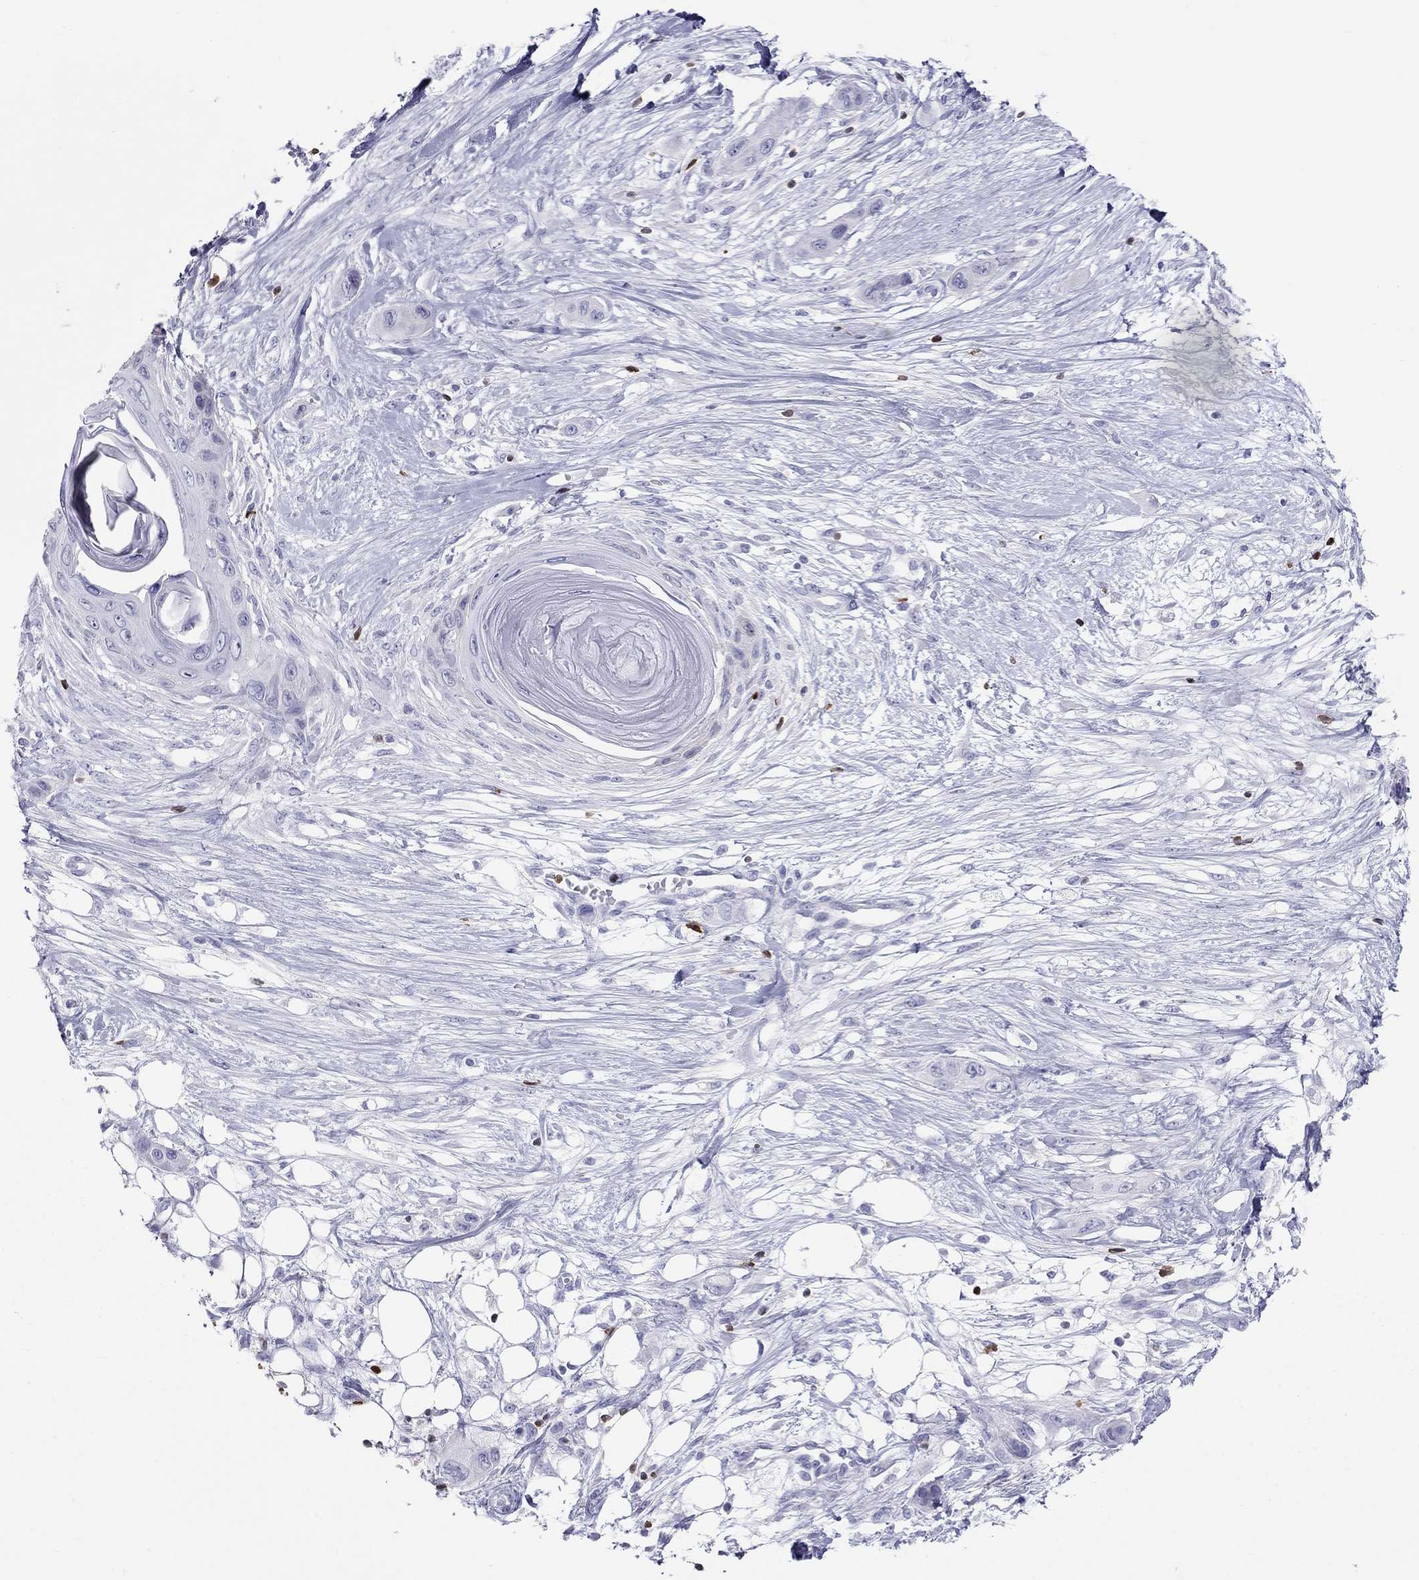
{"staining": {"intensity": "negative", "quantity": "none", "location": "none"}, "tissue": "skin cancer", "cell_type": "Tumor cells", "image_type": "cancer", "snomed": [{"axis": "morphology", "description": "Squamous cell carcinoma, NOS"}, {"axis": "topography", "description": "Skin"}], "caption": "Human squamous cell carcinoma (skin) stained for a protein using IHC exhibits no staining in tumor cells.", "gene": "SH2D2A", "patient": {"sex": "male", "age": 79}}